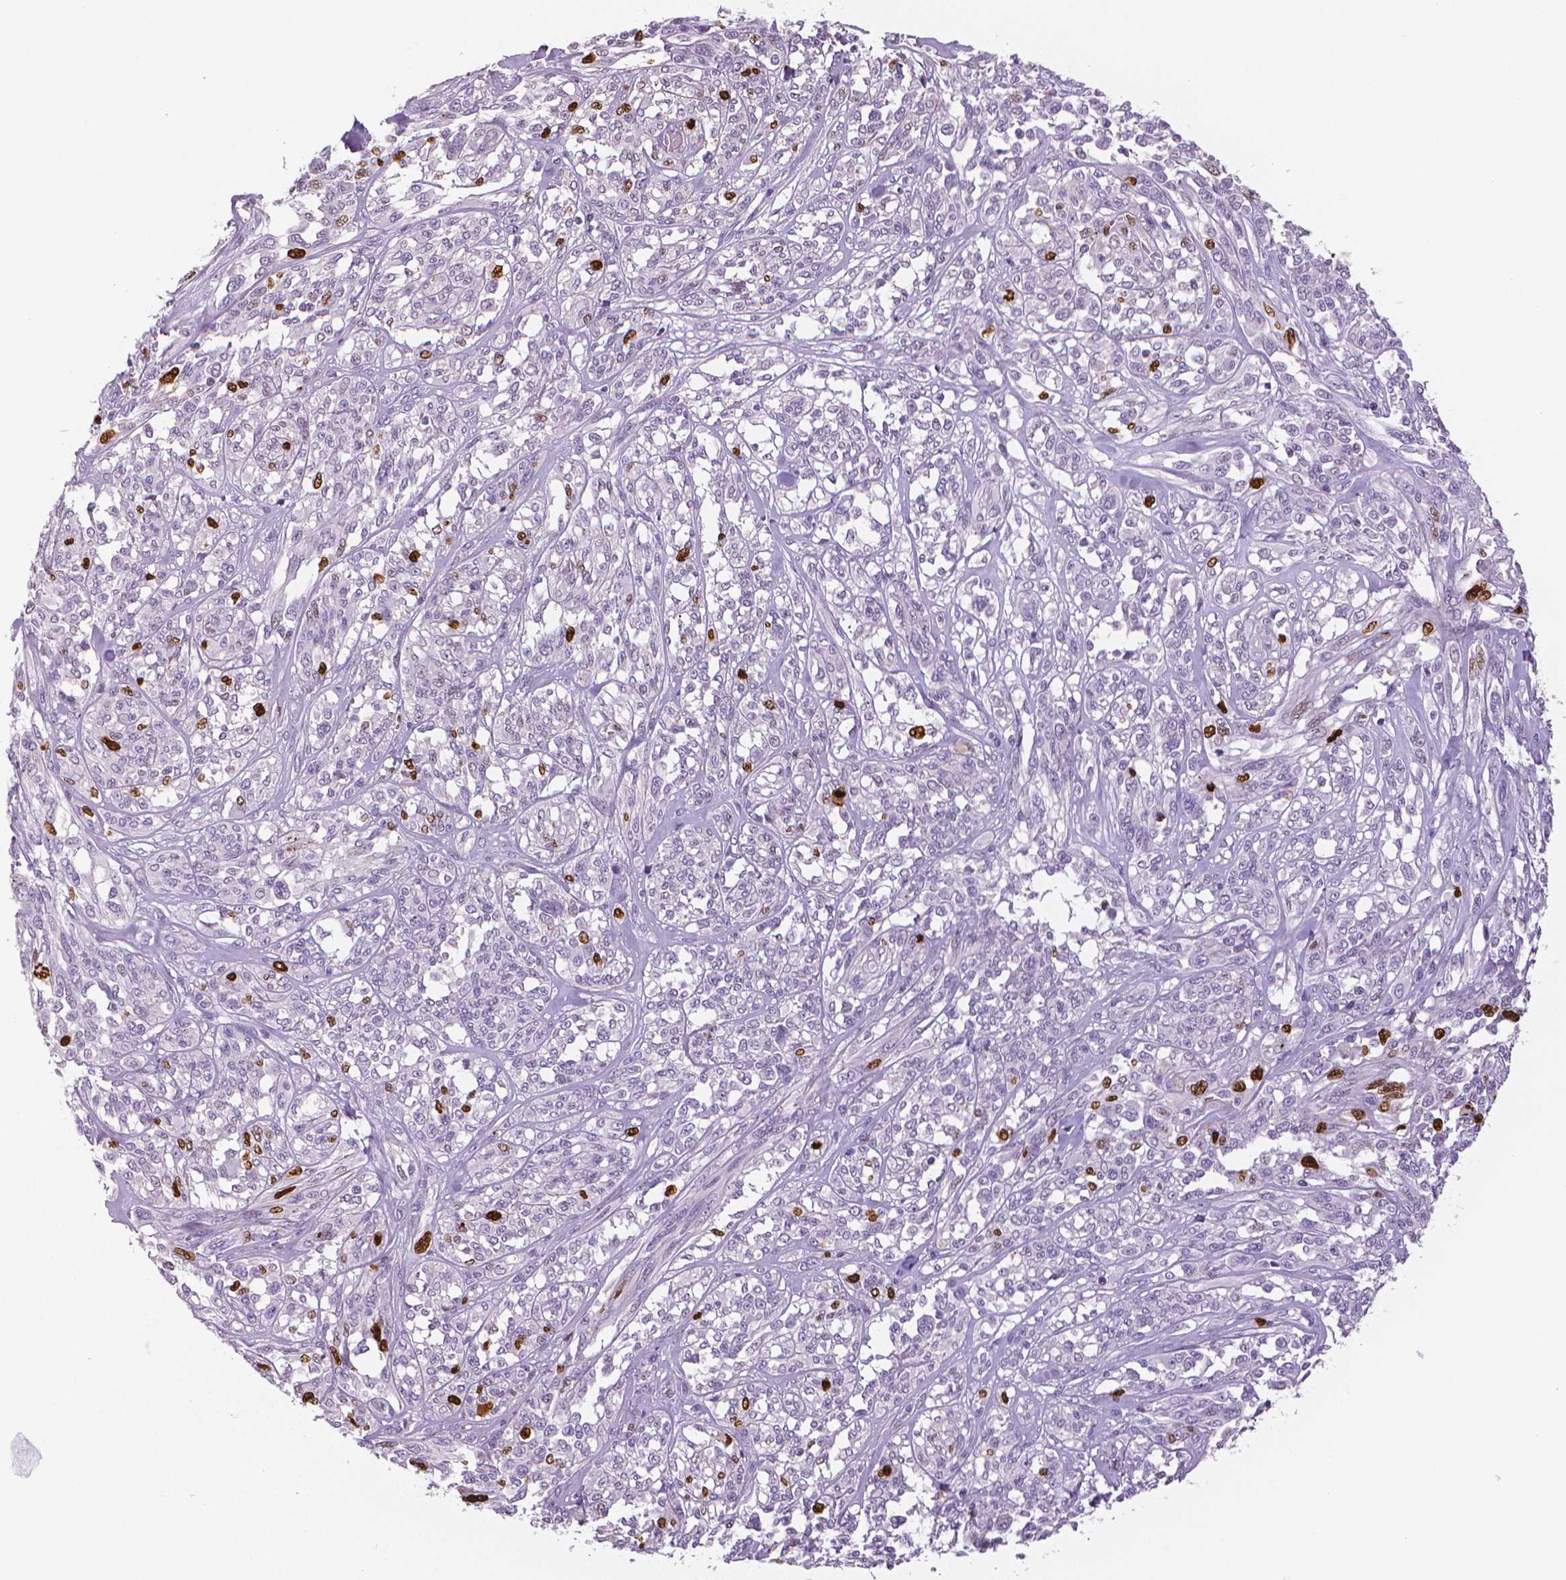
{"staining": {"intensity": "strong", "quantity": "<25%", "location": "nuclear"}, "tissue": "melanoma", "cell_type": "Tumor cells", "image_type": "cancer", "snomed": [{"axis": "morphology", "description": "Malignant melanoma, NOS"}, {"axis": "topography", "description": "Skin"}], "caption": "Melanoma tissue reveals strong nuclear positivity in approximately <25% of tumor cells, visualized by immunohistochemistry. Using DAB (brown) and hematoxylin (blue) stains, captured at high magnification using brightfield microscopy.", "gene": "MKI67", "patient": {"sex": "female", "age": 91}}